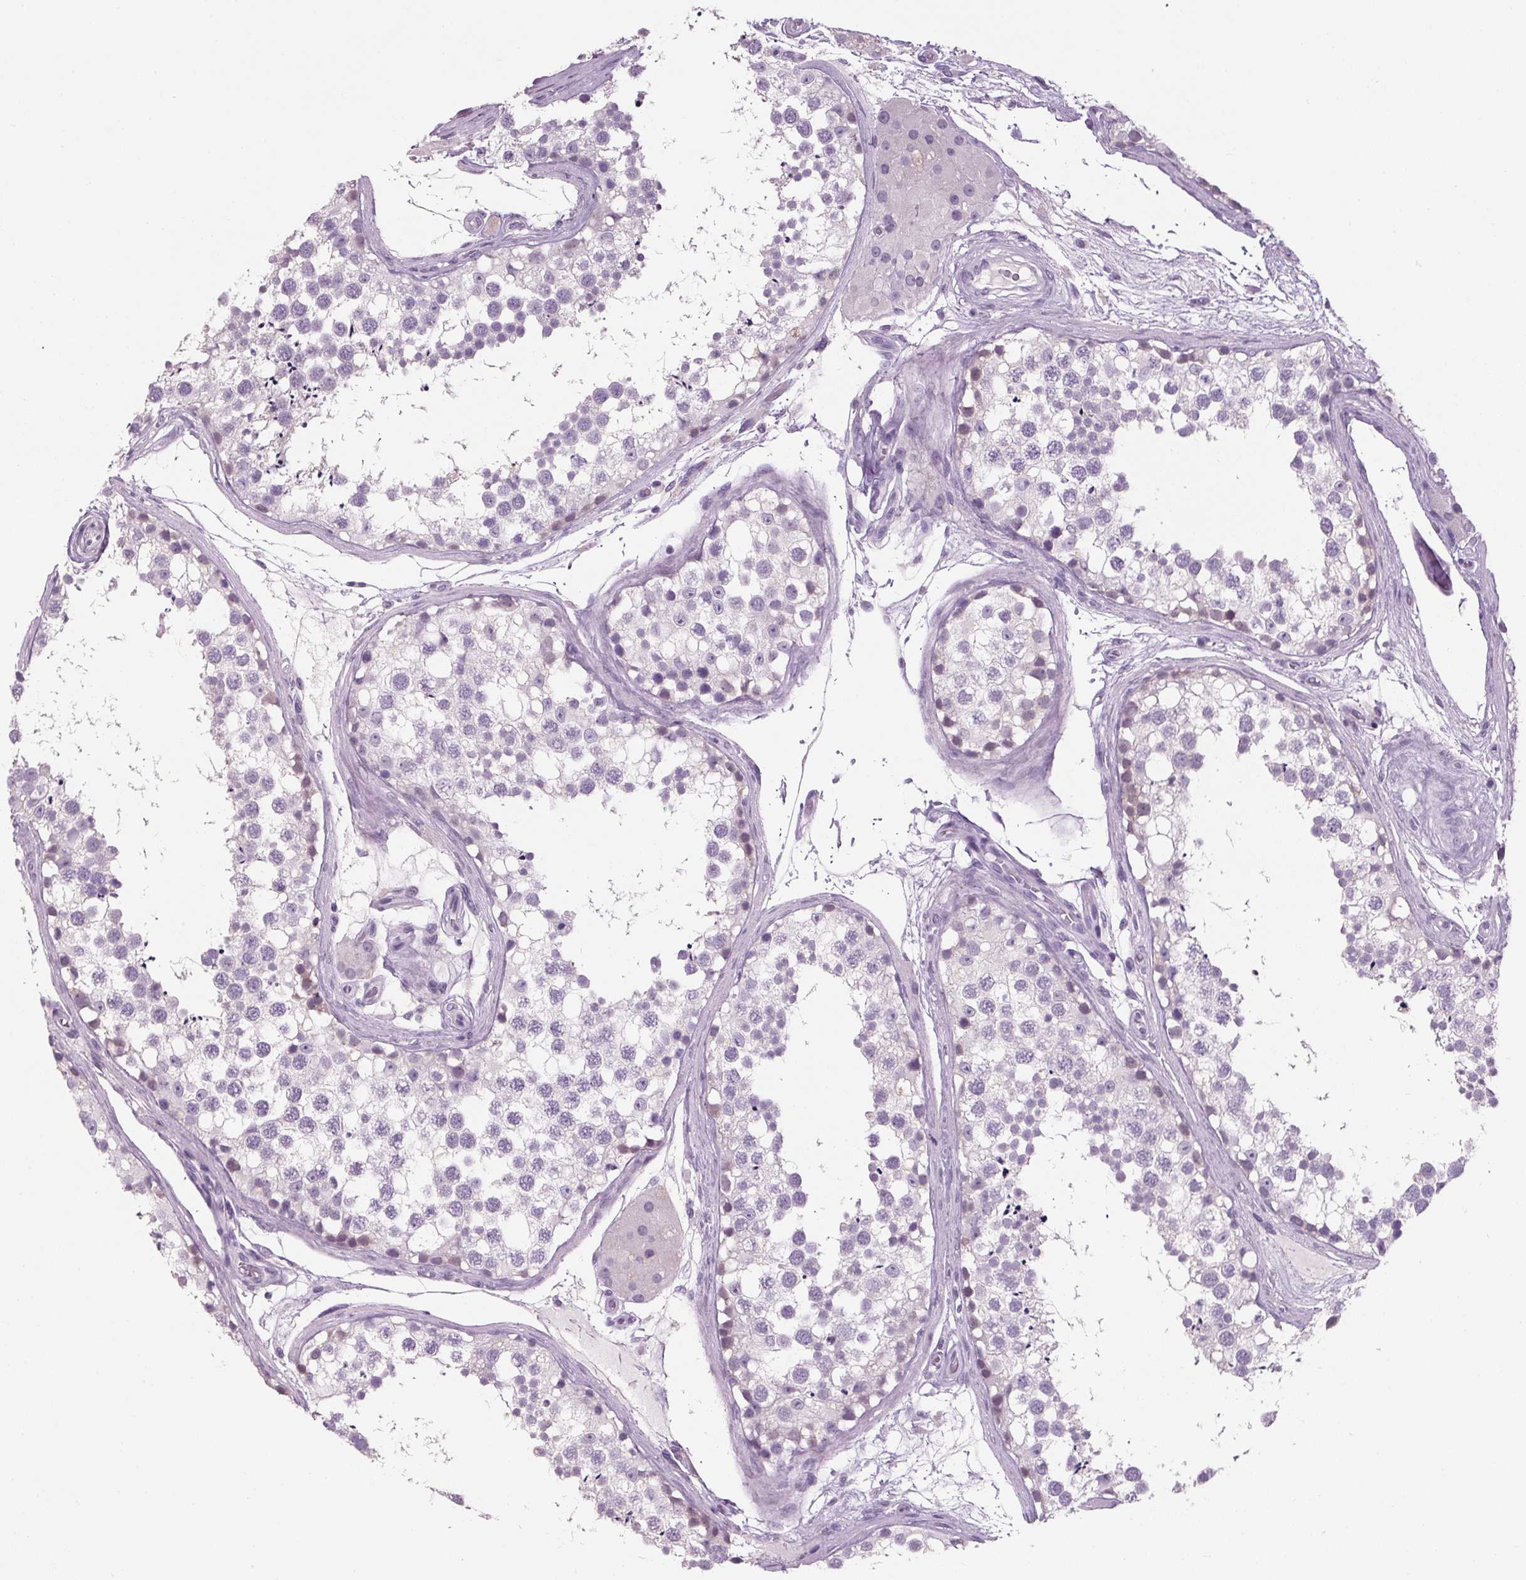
{"staining": {"intensity": "weak", "quantity": "<25%", "location": "cytoplasmic/membranous"}, "tissue": "testis", "cell_type": "Cells in seminiferous ducts", "image_type": "normal", "snomed": [{"axis": "morphology", "description": "Normal tissue, NOS"}, {"axis": "morphology", "description": "Seminoma, NOS"}, {"axis": "topography", "description": "Testis"}], "caption": "IHC of unremarkable testis shows no positivity in cells in seminiferous ducts. Brightfield microscopy of immunohistochemistry stained with DAB (3,3'-diaminobenzidine) (brown) and hematoxylin (blue), captured at high magnification.", "gene": "PPP1R1A", "patient": {"sex": "male", "age": 65}}